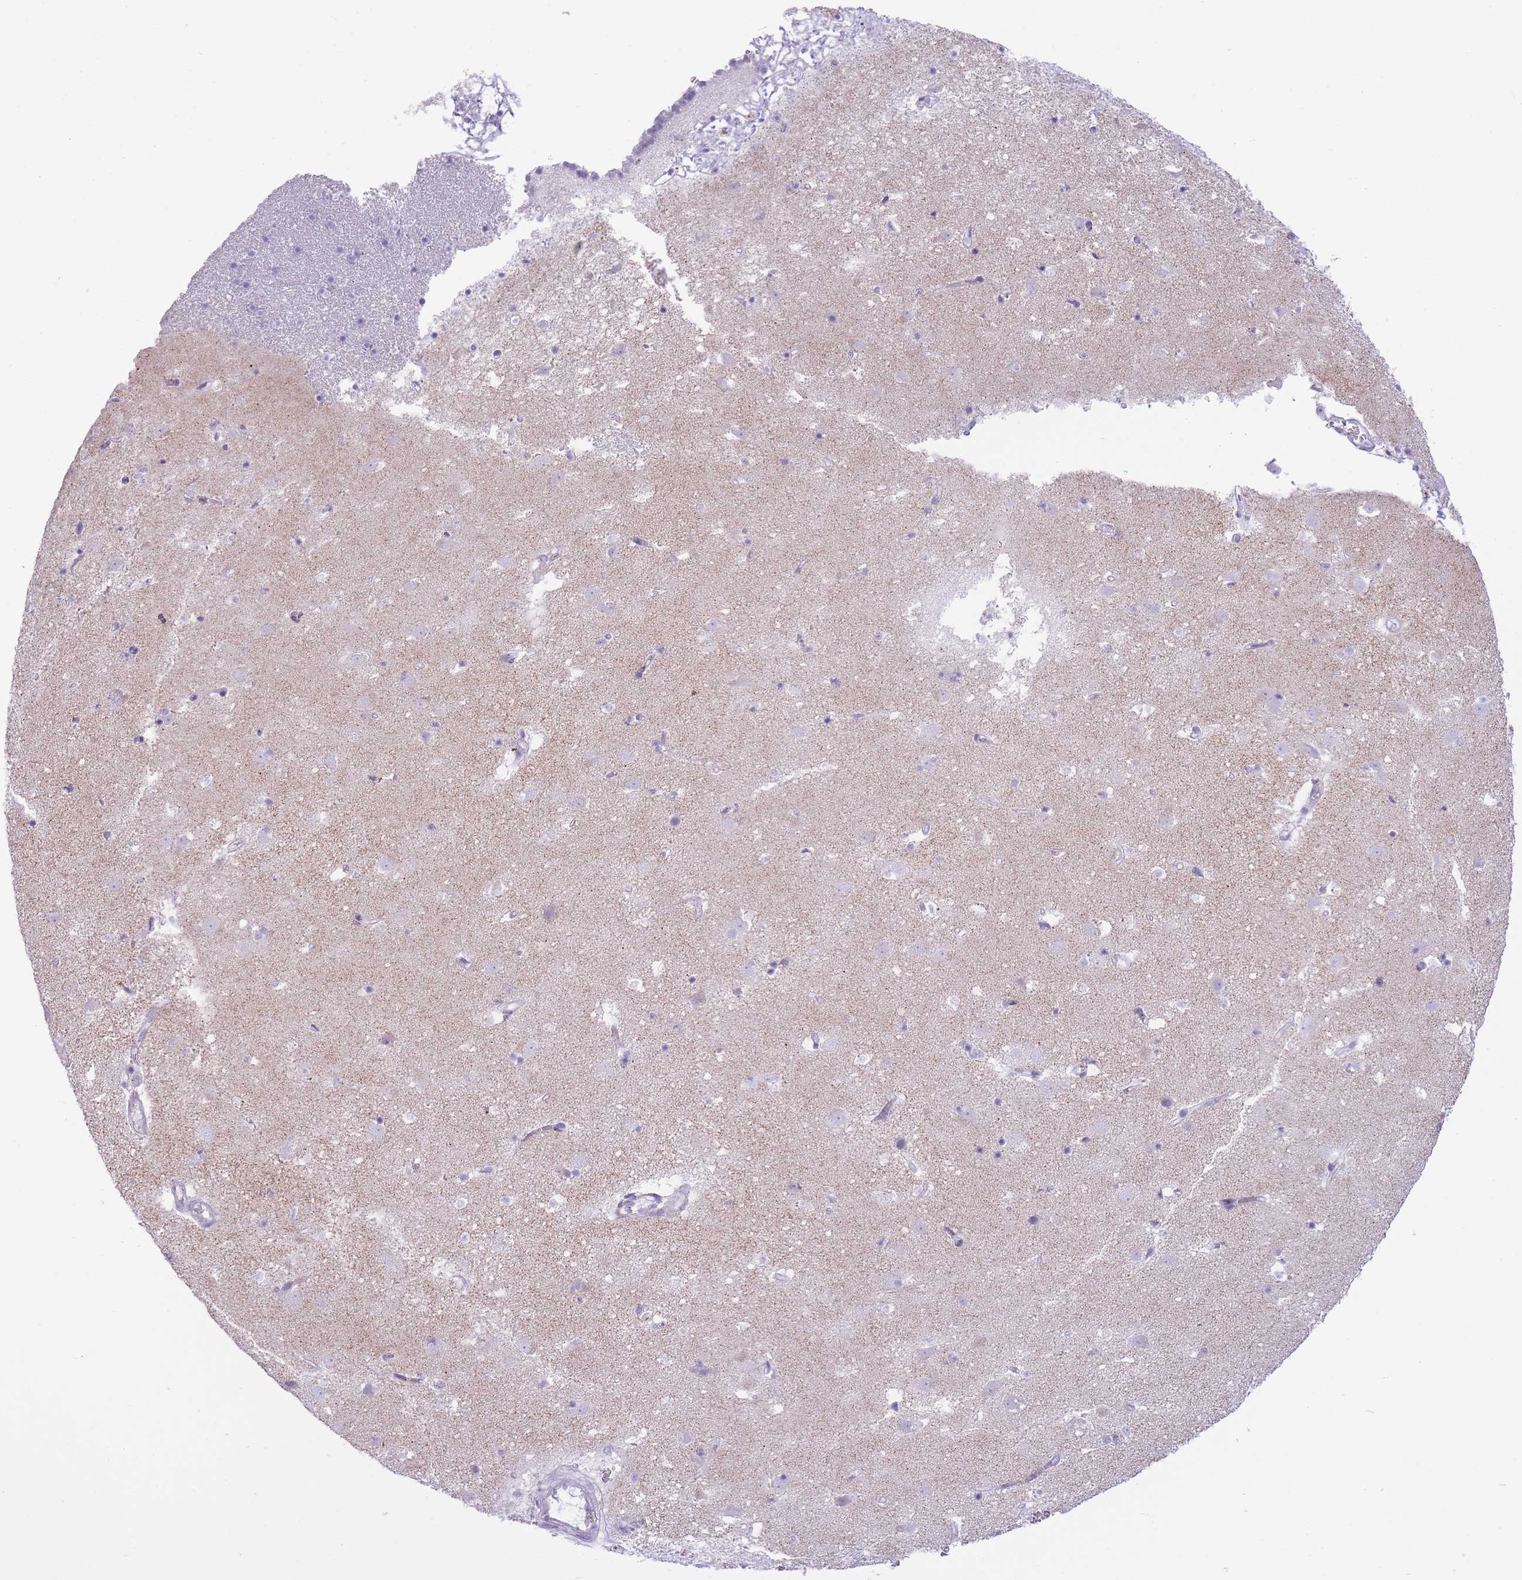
{"staining": {"intensity": "negative", "quantity": "none", "location": "none"}, "tissue": "caudate", "cell_type": "Glial cells", "image_type": "normal", "snomed": [{"axis": "morphology", "description": "Normal tissue, NOS"}, {"axis": "topography", "description": "Lateral ventricle wall"}], "caption": "A high-resolution micrograph shows immunohistochemistry (IHC) staining of normal caudate, which displays no significant positivity in glial cells. Brightfield microscopy of immunohistochemistry (IHC) stained with DAB (3,3'-diaminobenzidine) (brown) and hematoxylin (blue), captured at high magnification.", "gene": "B4GALT2", "patient": {"sex": "male", "age": 58}}